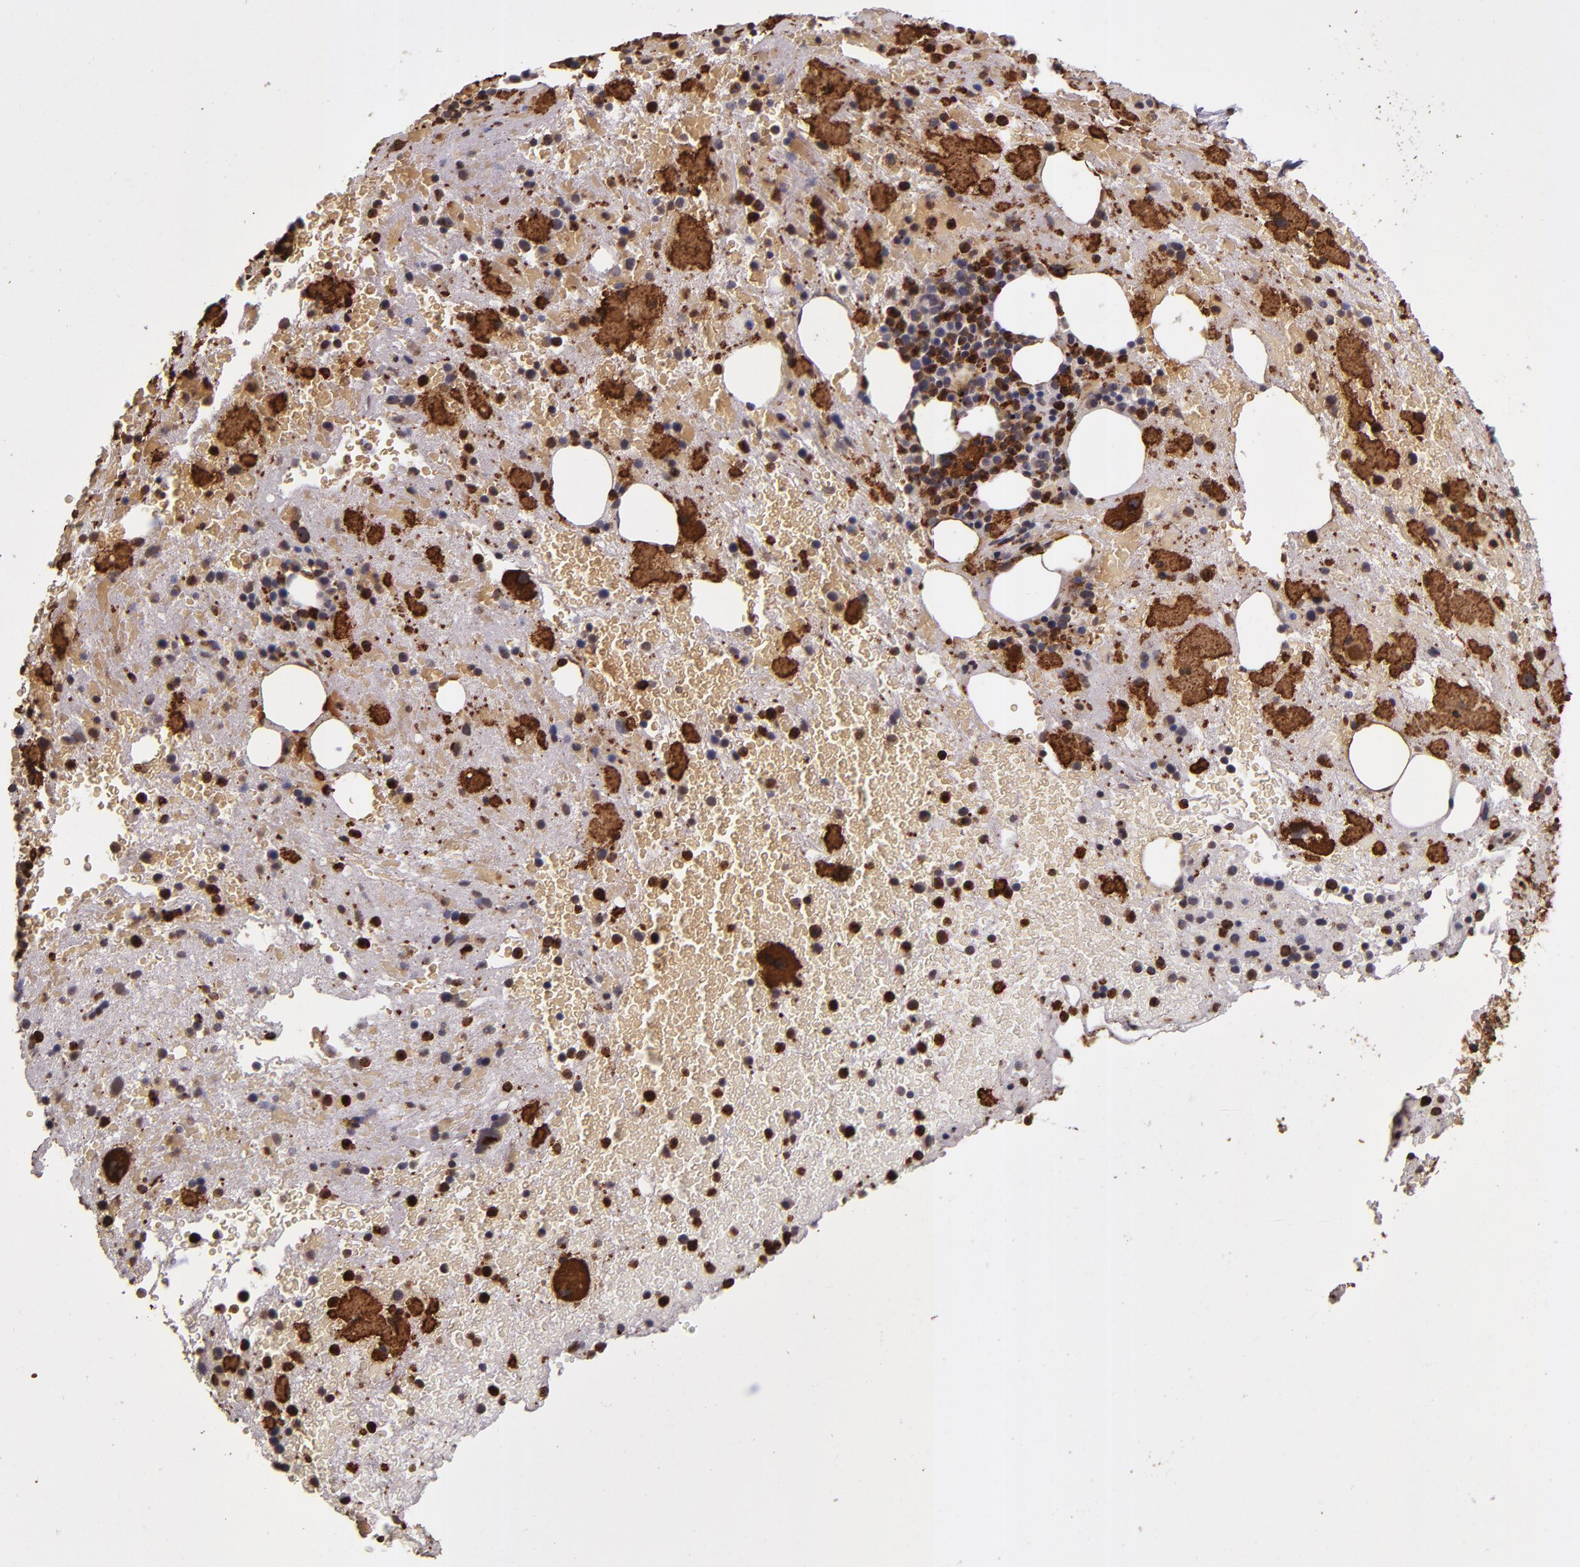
{"staining": {"intensity": "strong", "quantity": "25%-75%", "location": "cytoplasmic/membranous"}, "tissue": "bone marrow", "cell_type": "Hematopoietic cells", "image_type": "normal", "snomed": [{"axis": "morphology", "description": "Normal tissue, NOS"}, {"axis": "topography", "description": "Bone marrow"}], "caption": "Immunohistochemistry (IHC) of benign bone marrow exhibits high levels of strong cytoplasmic/membranous positivity in approximately 25%-75% of hematopoietic cells. The protein of interest is stained brown, and the nuclei are stained in blue (DAB (3,3'-diaminobenzidine) IHC with brightfield microscopy, high magnification).", "gene": "SLC2A3", "patient": {"sex": "male", "age": 76}}